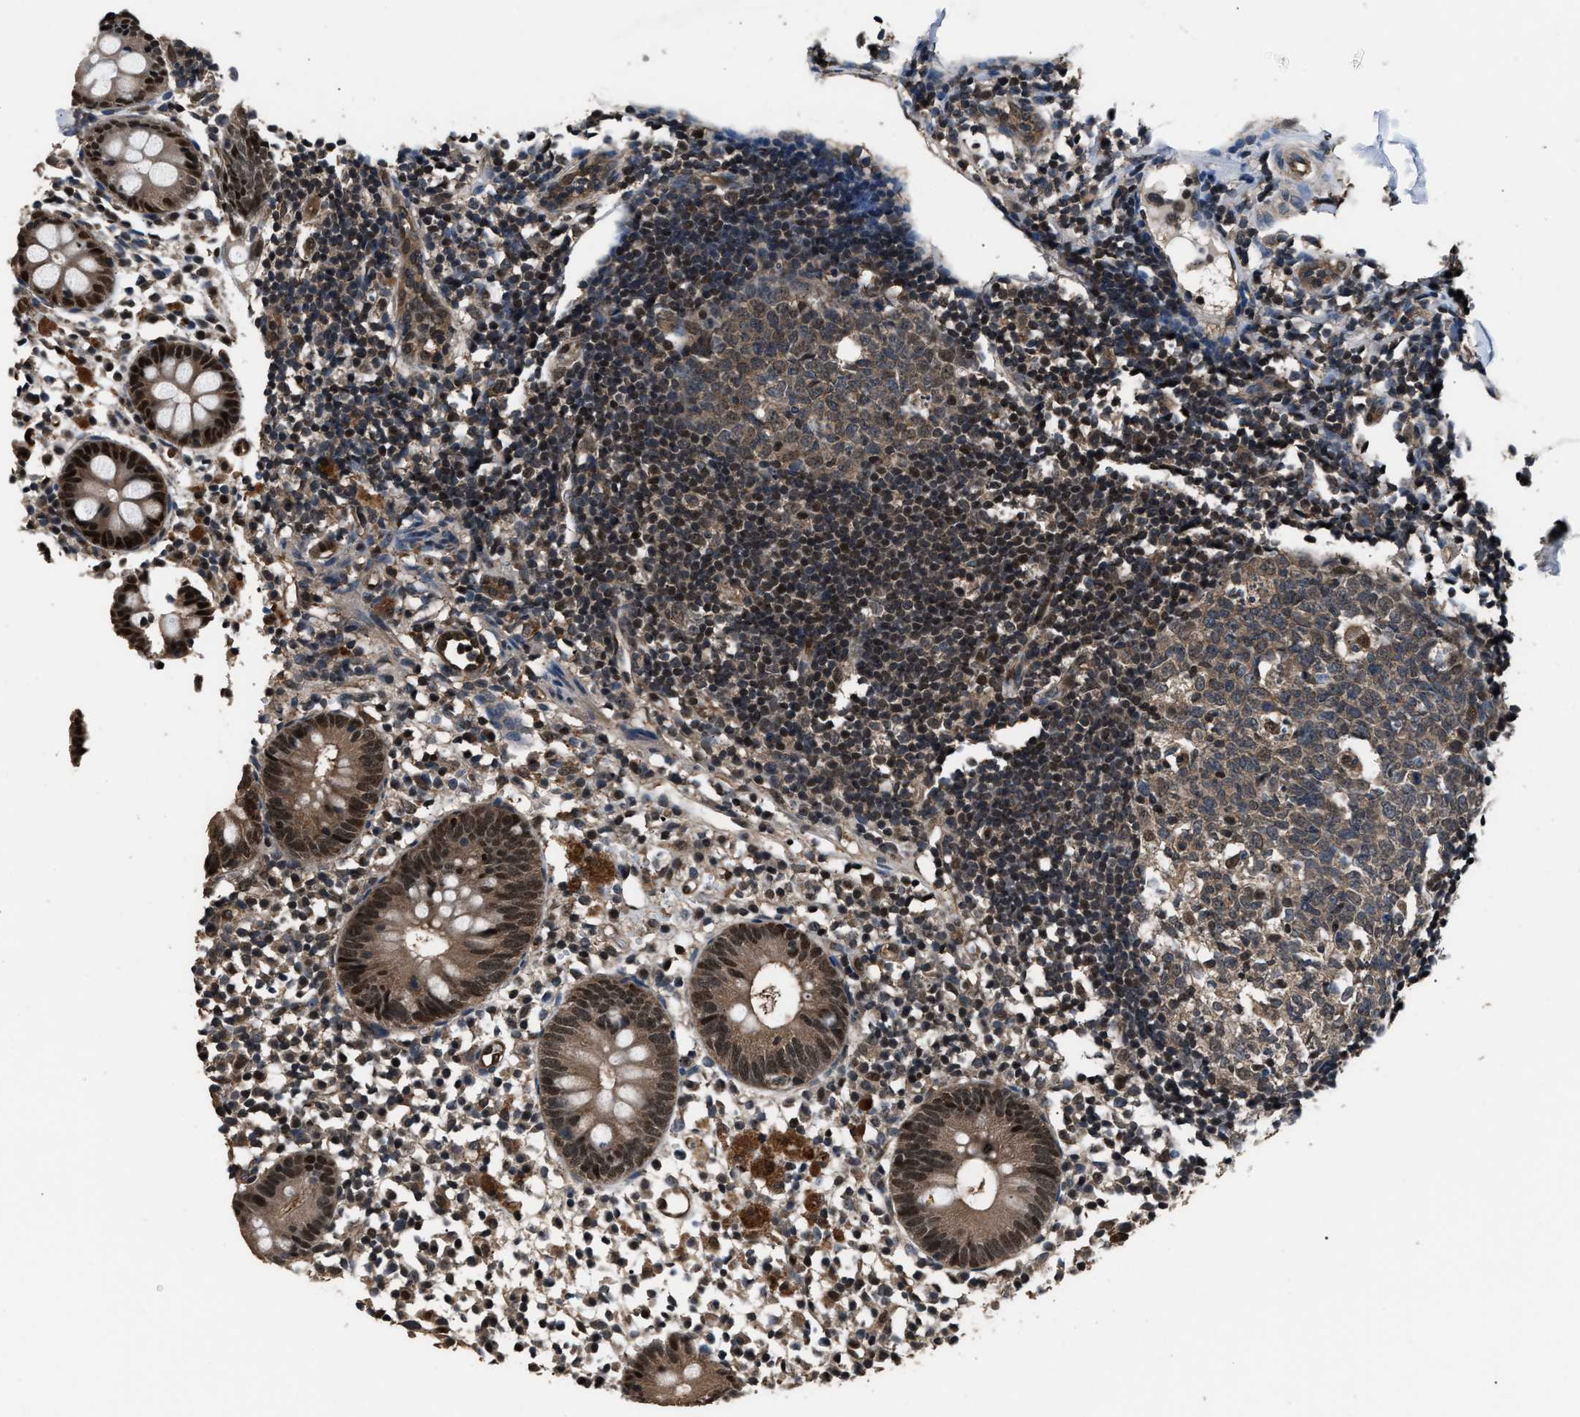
{"staining": {"intensity": "moderate", "quantity": ">75%", "location": "cytoplasmic/membranous,nuclear"}, "tissue": "appendix", "cell_type": "Glandular cells", "image_type": "normal", "snomed": [{"axis": "morphology", "description": "Normal tissue, NOS"}, {"axis": "topography", "description": "Appendix"}], "caption": "Appendix was stained to show a protein in brown. There is medium levels of moderate cytoplasmic/membranous,nuclear expression in approximately >75% of glandular cells. (DAB (3,3'-diaminobenzidine) = brown stain, brightfield microscopy at high magnification).", "gene": "DFFA", "patient": {"sex": "female", "age": 20}}